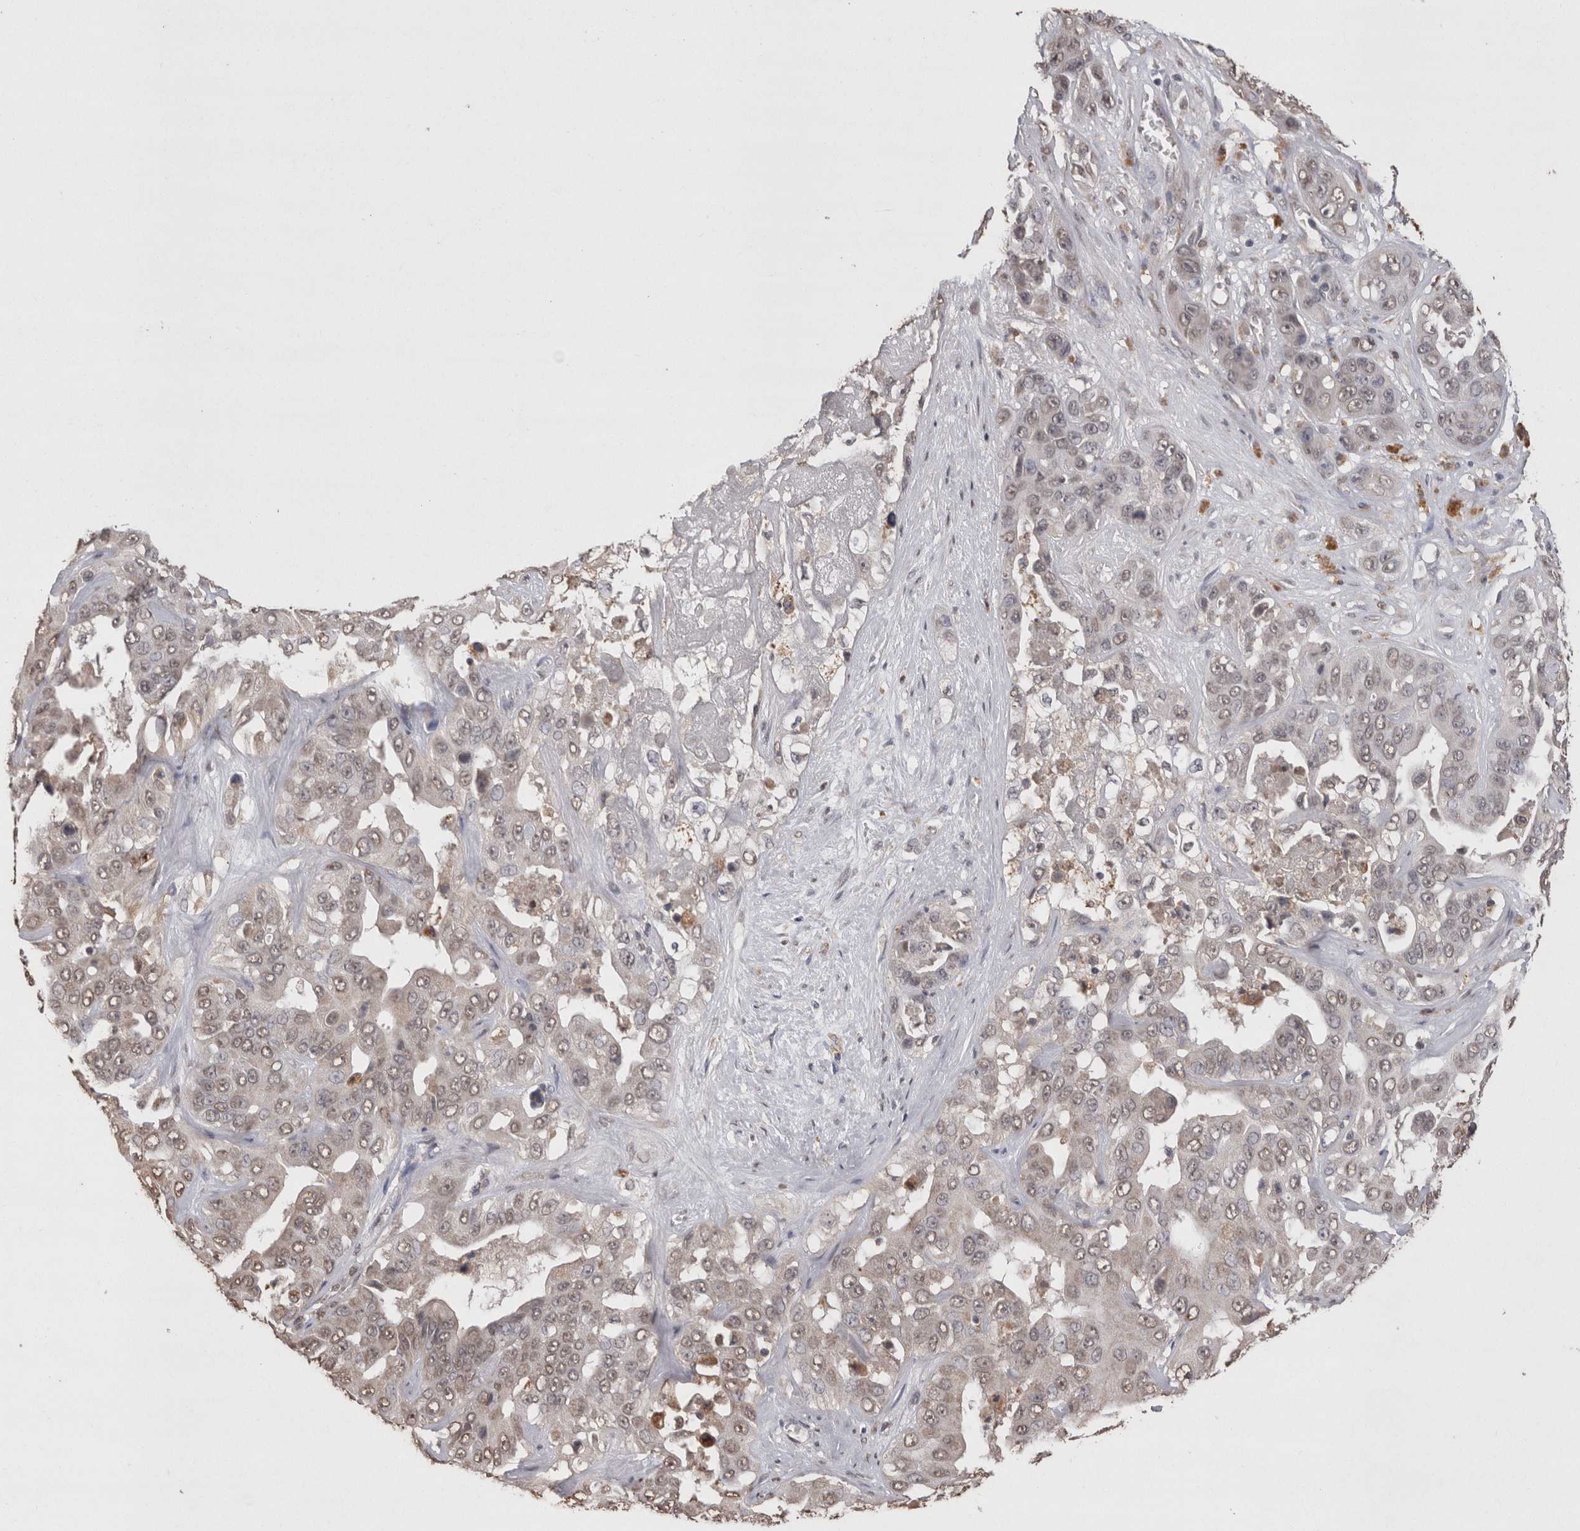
{"staining": {"intensity": "weak", "quantity": "<25%", "location": "nuclear"}, "tissue": "liver cancer", "cell_type": "Tumor cells", "image_type": "cancer", "snomed": [{"axis": "morphology", "description": "Cholangiocarcinoma"}, {"axis": "topography", "description": "Liver"}], "caption": "Immunohistochemistry photomicrograph of neoplastic tissue: liver cholangiocarcinoma stained with DAB shows no significant protein expression in tumor cells.", "gene": "GRK5", "patient": {"sex": "female", "age": 52}}